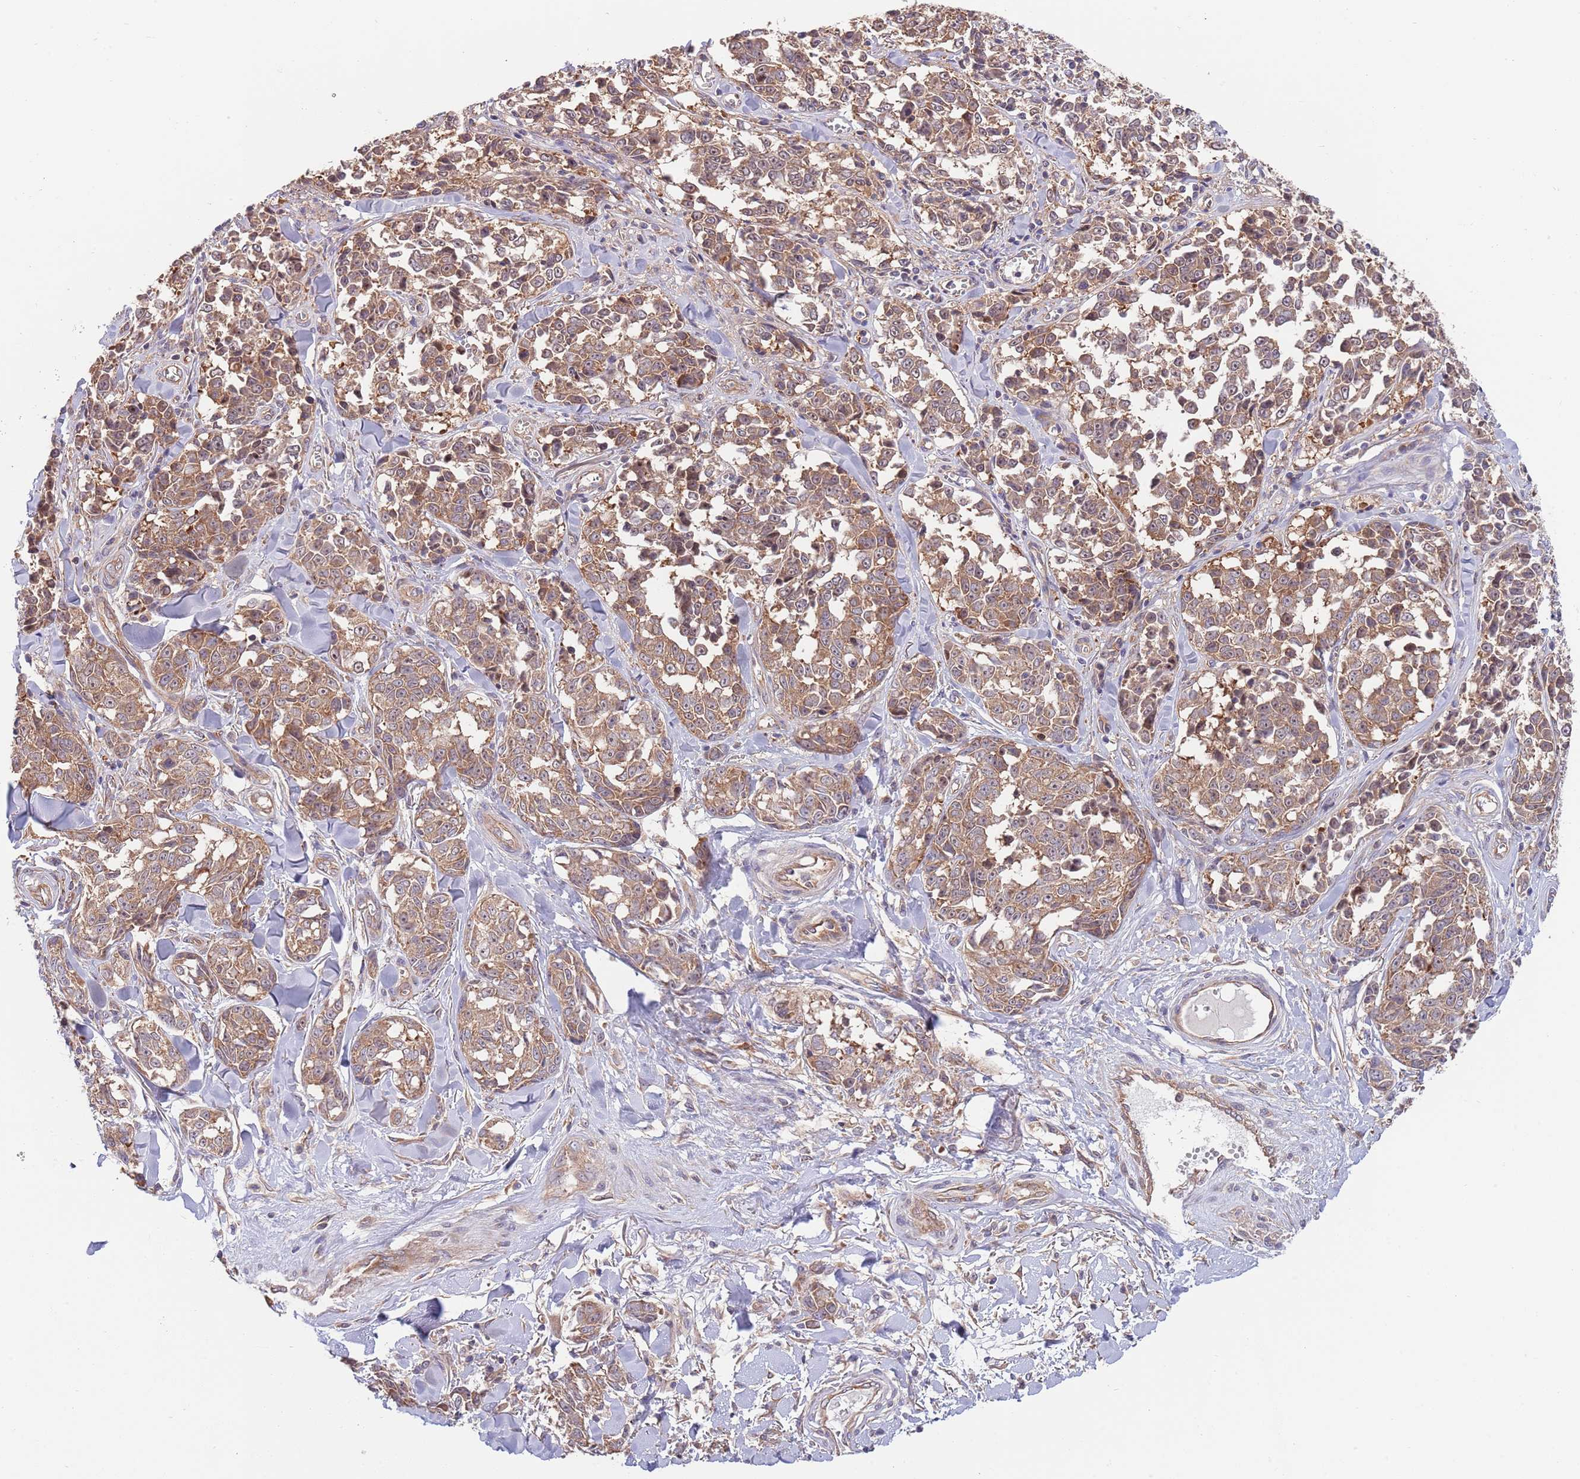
{"staining": {"intensity": "moderate", "quantity": ">75%", "location": "cytoplasmic/membranous"}, "tissue": "melanoma", "cell_type": "Tumor cells", "image_type": "cancer", "snomed": [{"axis": "morphology", "description": "Malignant melanoma, NOS"}, {"axis": "topography", "description": "Skin"}], "caption": "Melanoma tissue displays moderate cytoplasmic/membranous expression in about >75% of tumor cells, visualized by immunohistochemistry. The protein of interest is shown in brown color, while the nuclei are stained blue.", "gene": "EIF3F", "patient": {"sex": "female", "age": 64}}